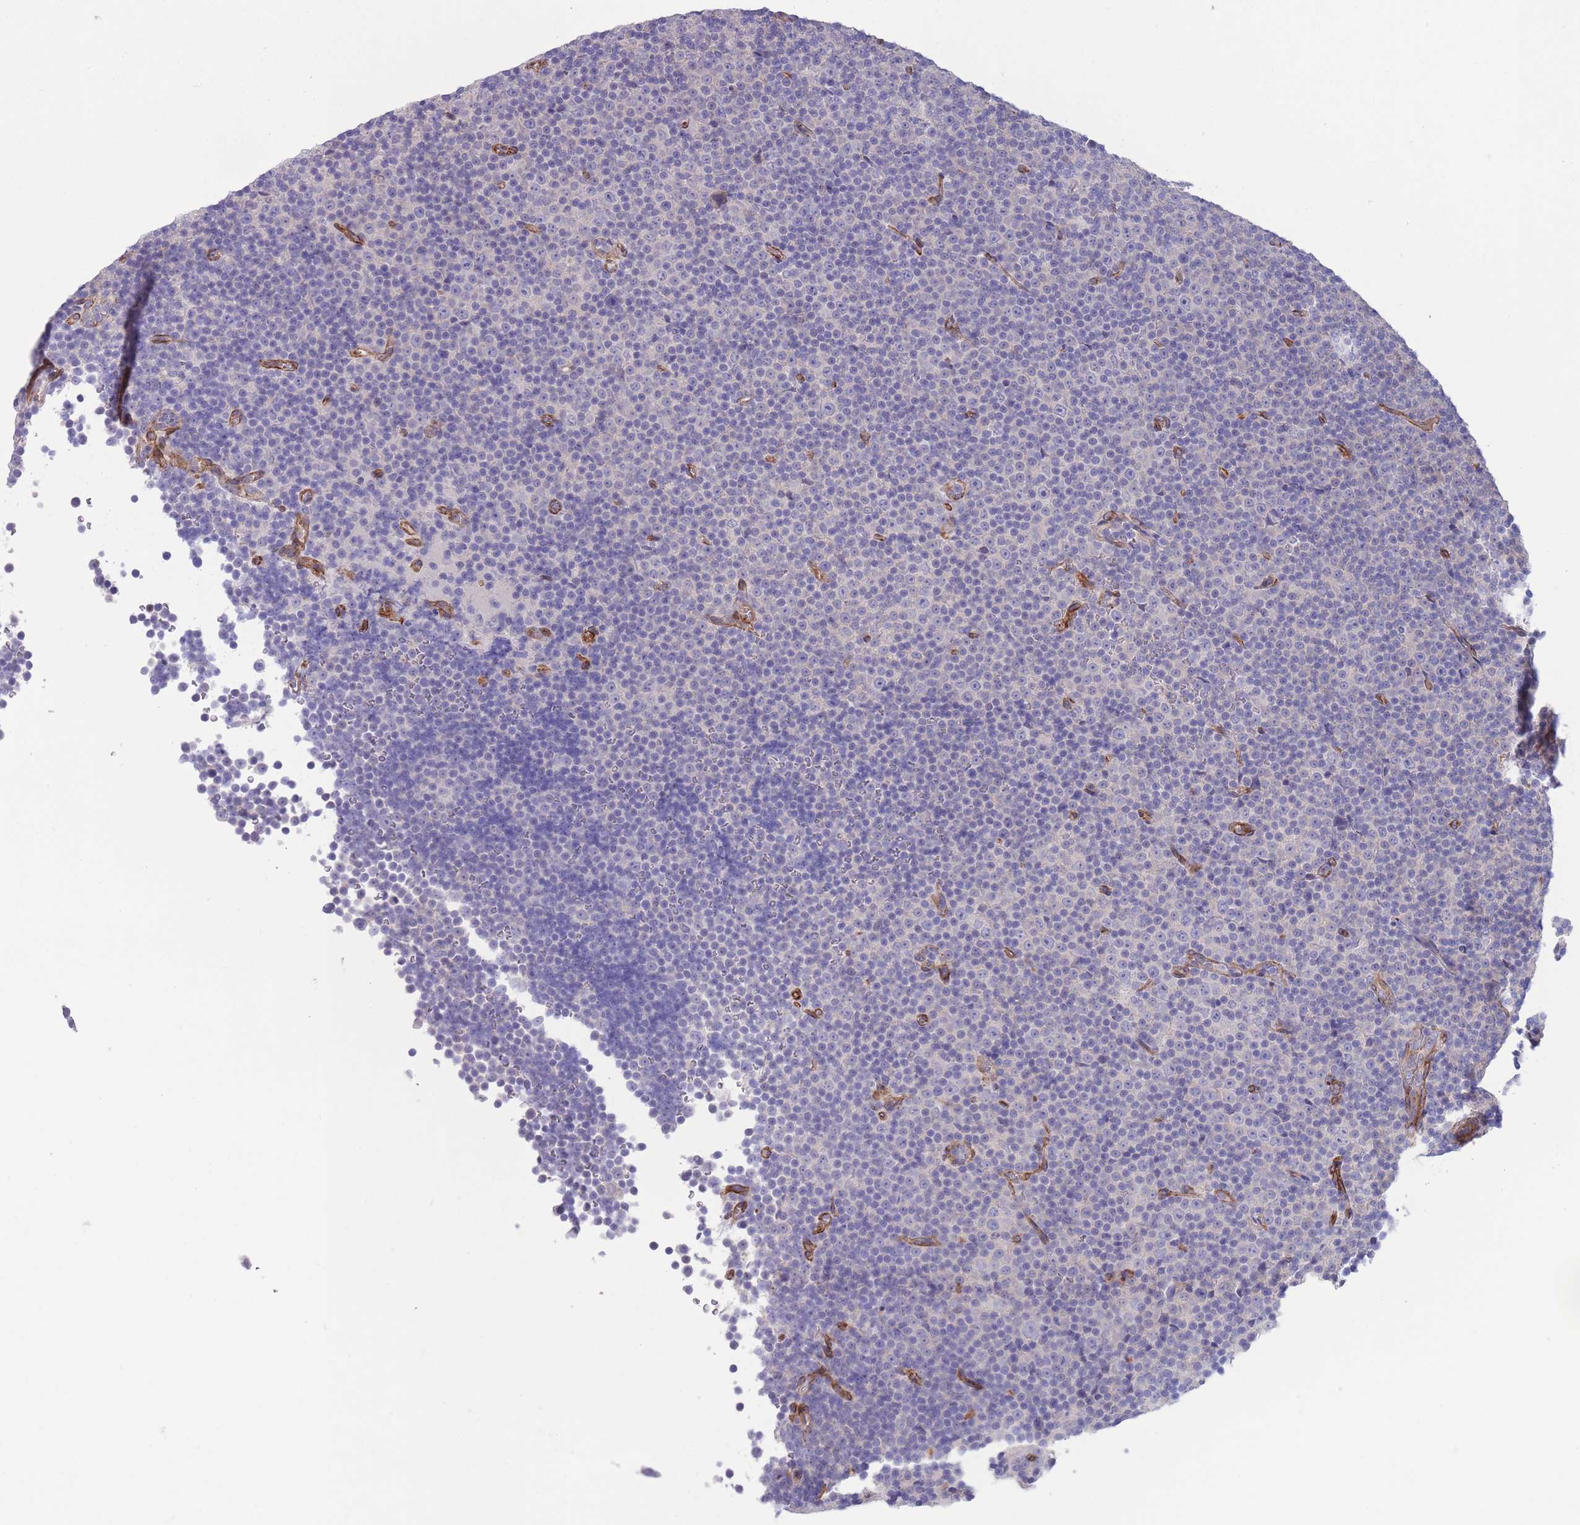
{"staining": {"intensity": "negative", "quantity": "none", "location": "none"}, "tissue": "lymphoma", "cell_type": "Tumor cells", "image_type": "cancer", "snomed": [{"axis": "morphology", "description": "Malignant lymphoma, non-Hodgkin's type, Low grade"}, {"axis": "topography", "description": "Lymph node"}], "caption": "A histopathology image of low-grade malignant lymphoma, non-Hodgkin's type stained for a protein exhibits no brown staining in tumor cells. Nuclei are stained in blue.", "gene": "RGS11", "patient": {"sex": "female", "age": 67}}